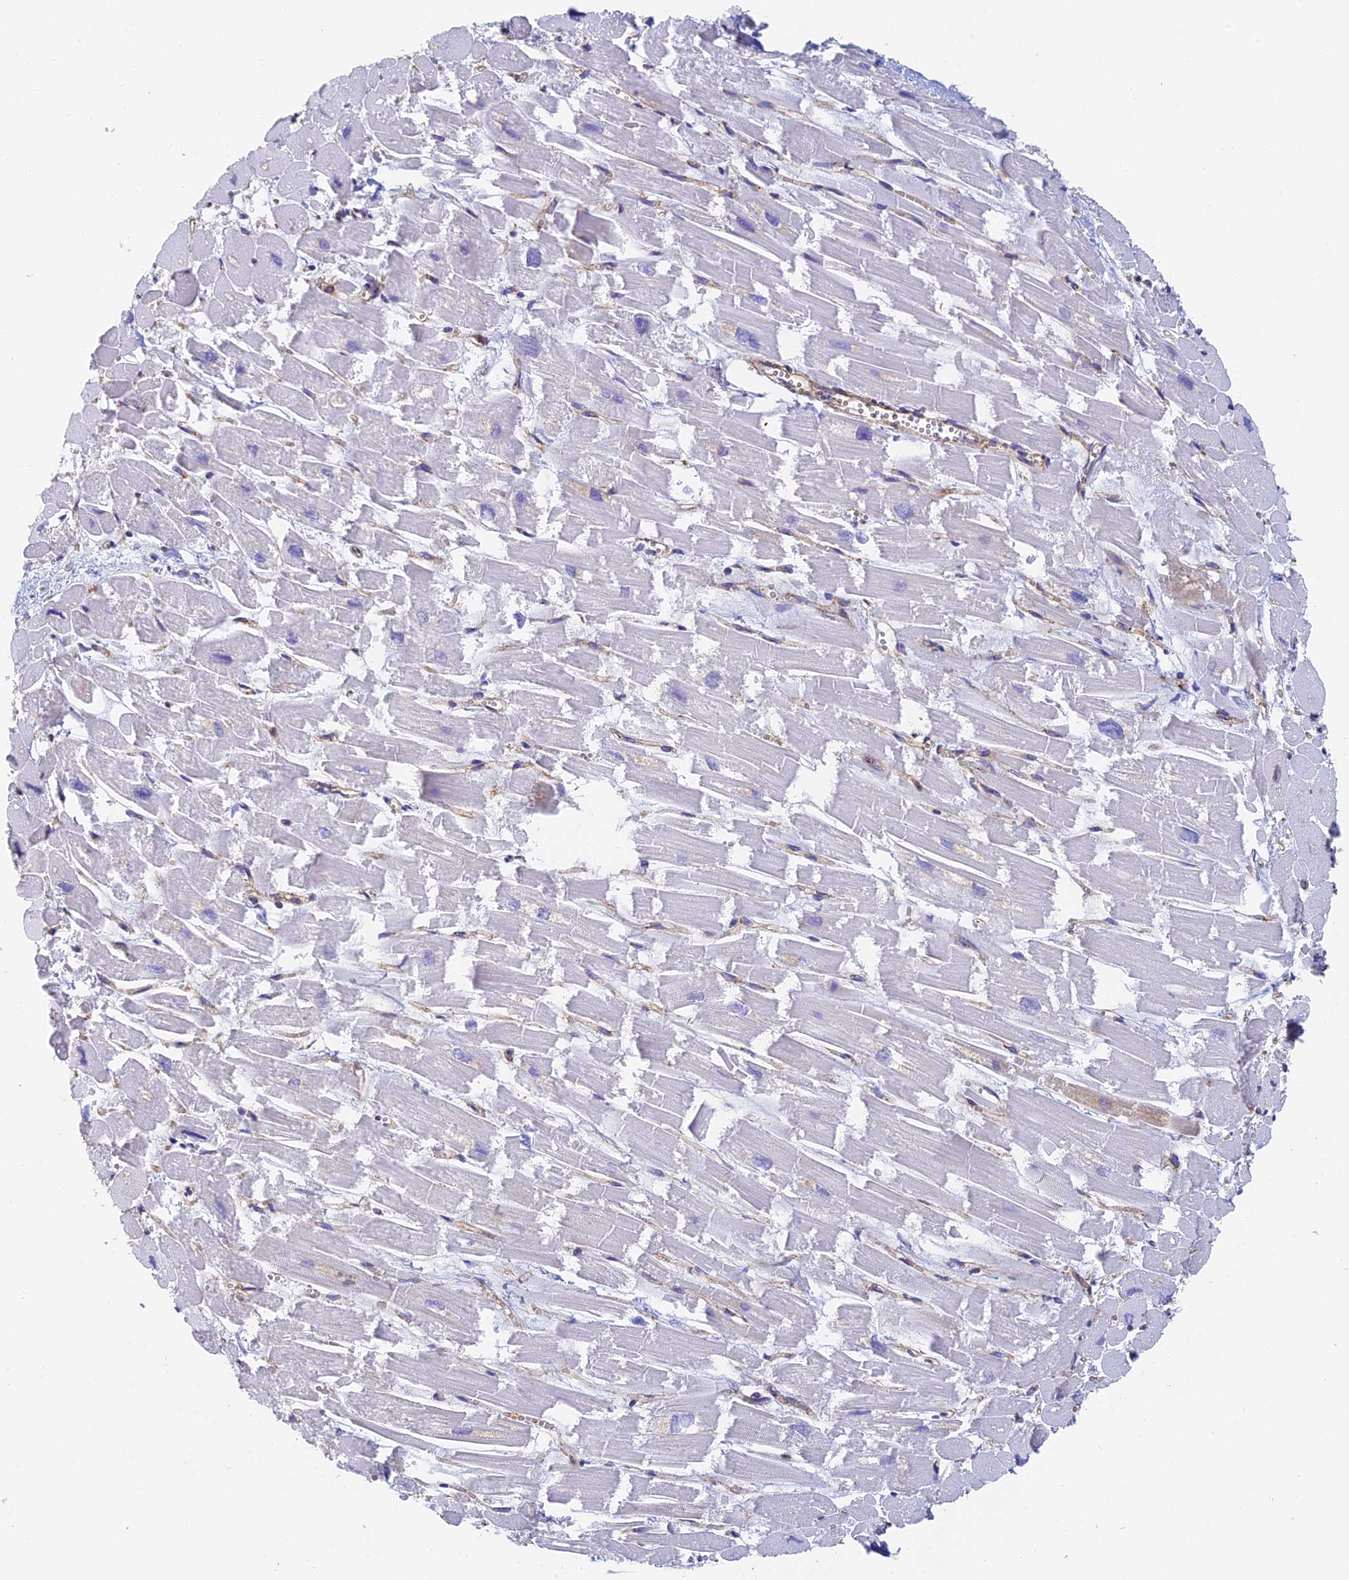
{"staining": {"intensity": "moderate", "quantity": "<25%", "location": "cytoplasmic/membranous"}, "tissue": "heart muscle", "cell_type": "Cardiomyocytes", "image_type": "normal", "snomed": [{"axis": "morphology", "description": "Normal tissue, NOS"}, {"axis": "topography", "description": "Heart"}], "caption": "Protein analysis of unremarkable heart muscle exhibits moderate cytoplasmic/membranous expression in approximately <25% of cardiomyocytes. Immunohistochemistry (ihc) stains the protein in brown and the nuclei are stained blue.", "gene": "DCTN2", "patient": {"sex": "male", "age": 54}}